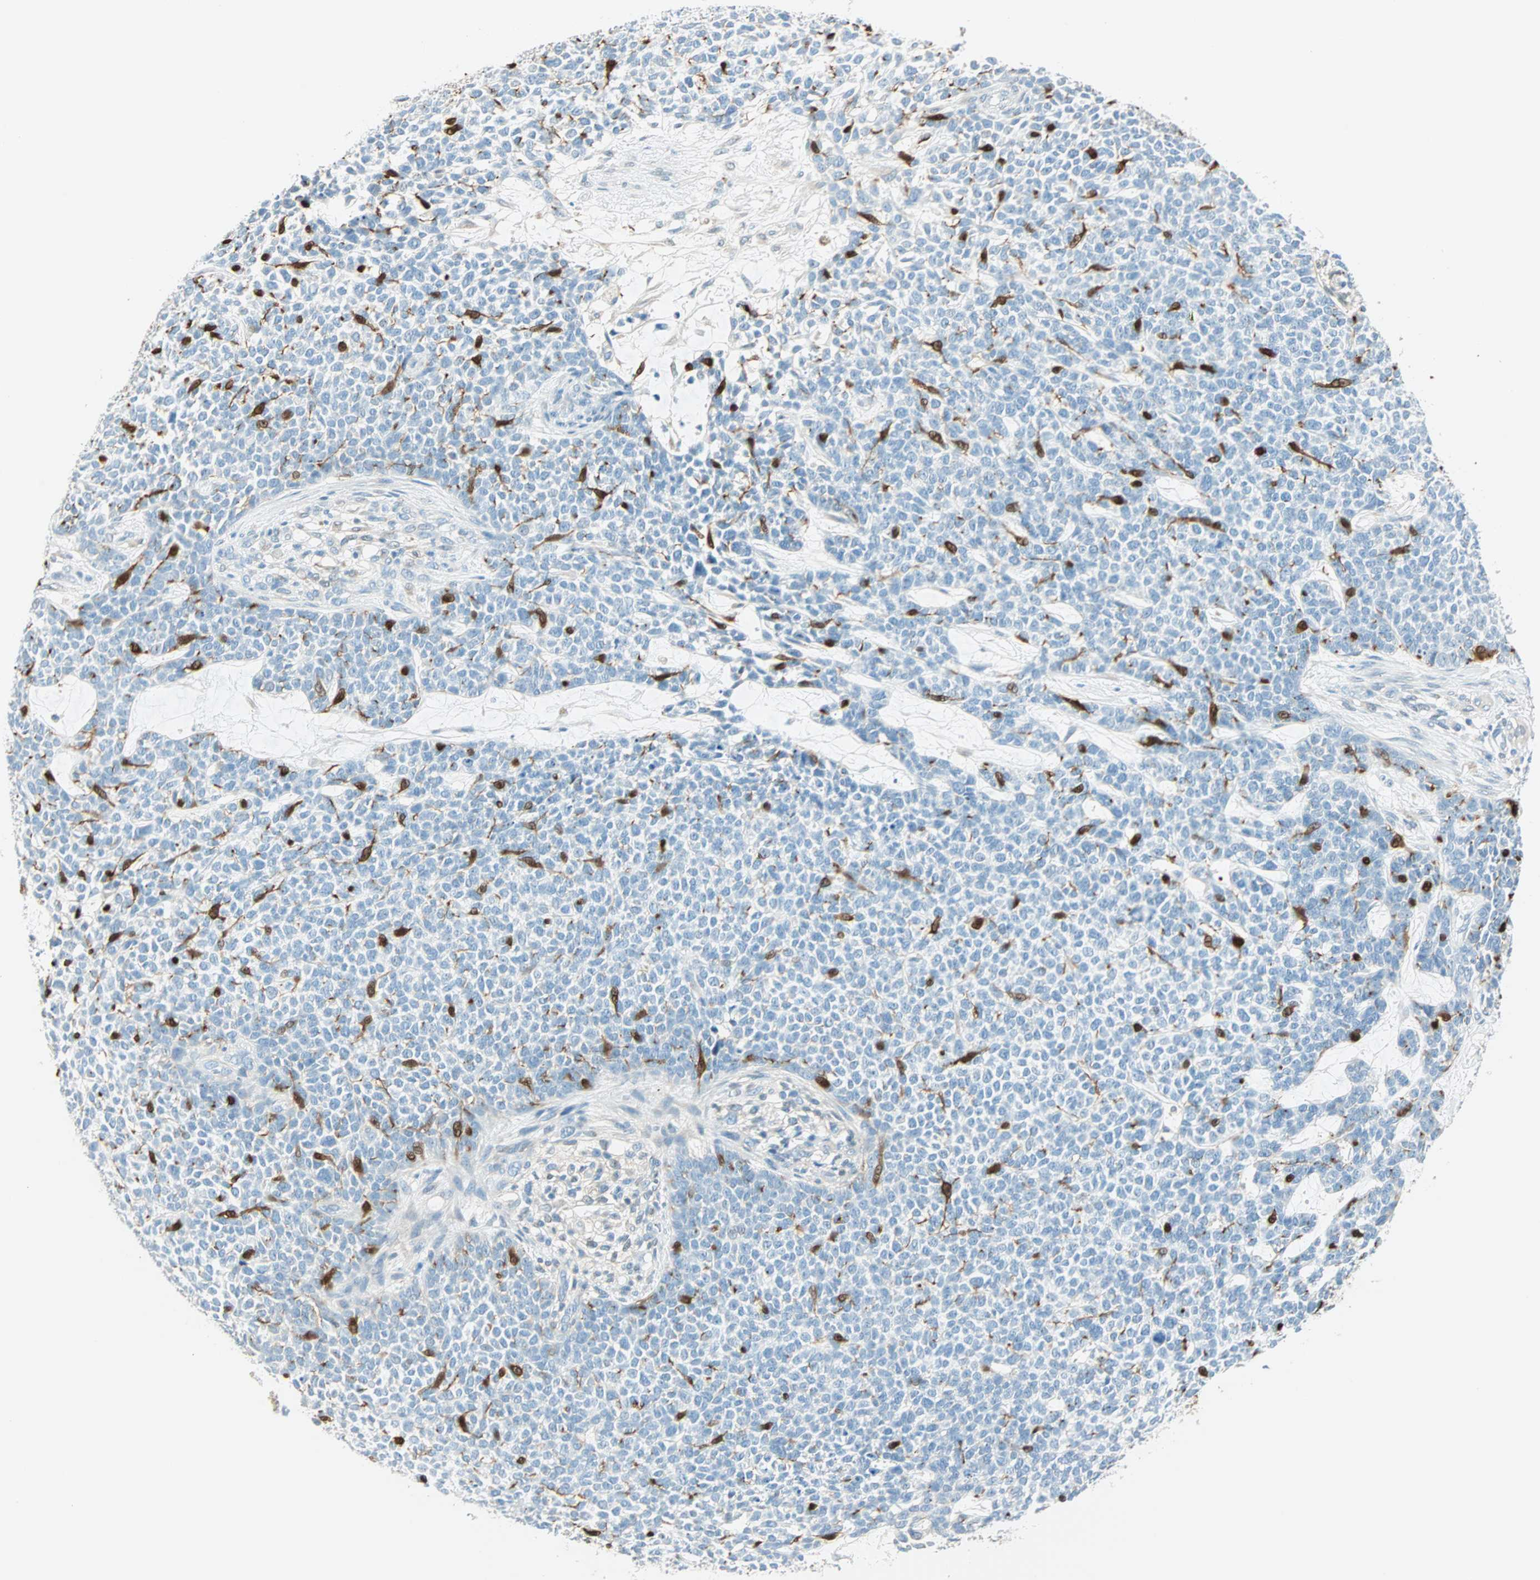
{"staining": {"intensity": "negative", "quantity": "none", "location": "none"}, "tissue": "skin cancer", "cell_type": "Tumor cells", "image_type": "cancer", "snomed": [{"axis": "morphology", "description": "Basal cell carcinoma"}, {"axis": "topography", "description": "Skin"}], "caption": "The immunohistochemistry micrograph has no significant expression in tumor cells of skin cancer (basal cell carcinoma) tissue.", "gene": "S100A1", "patient": {"sex": "female", "age": 84}}